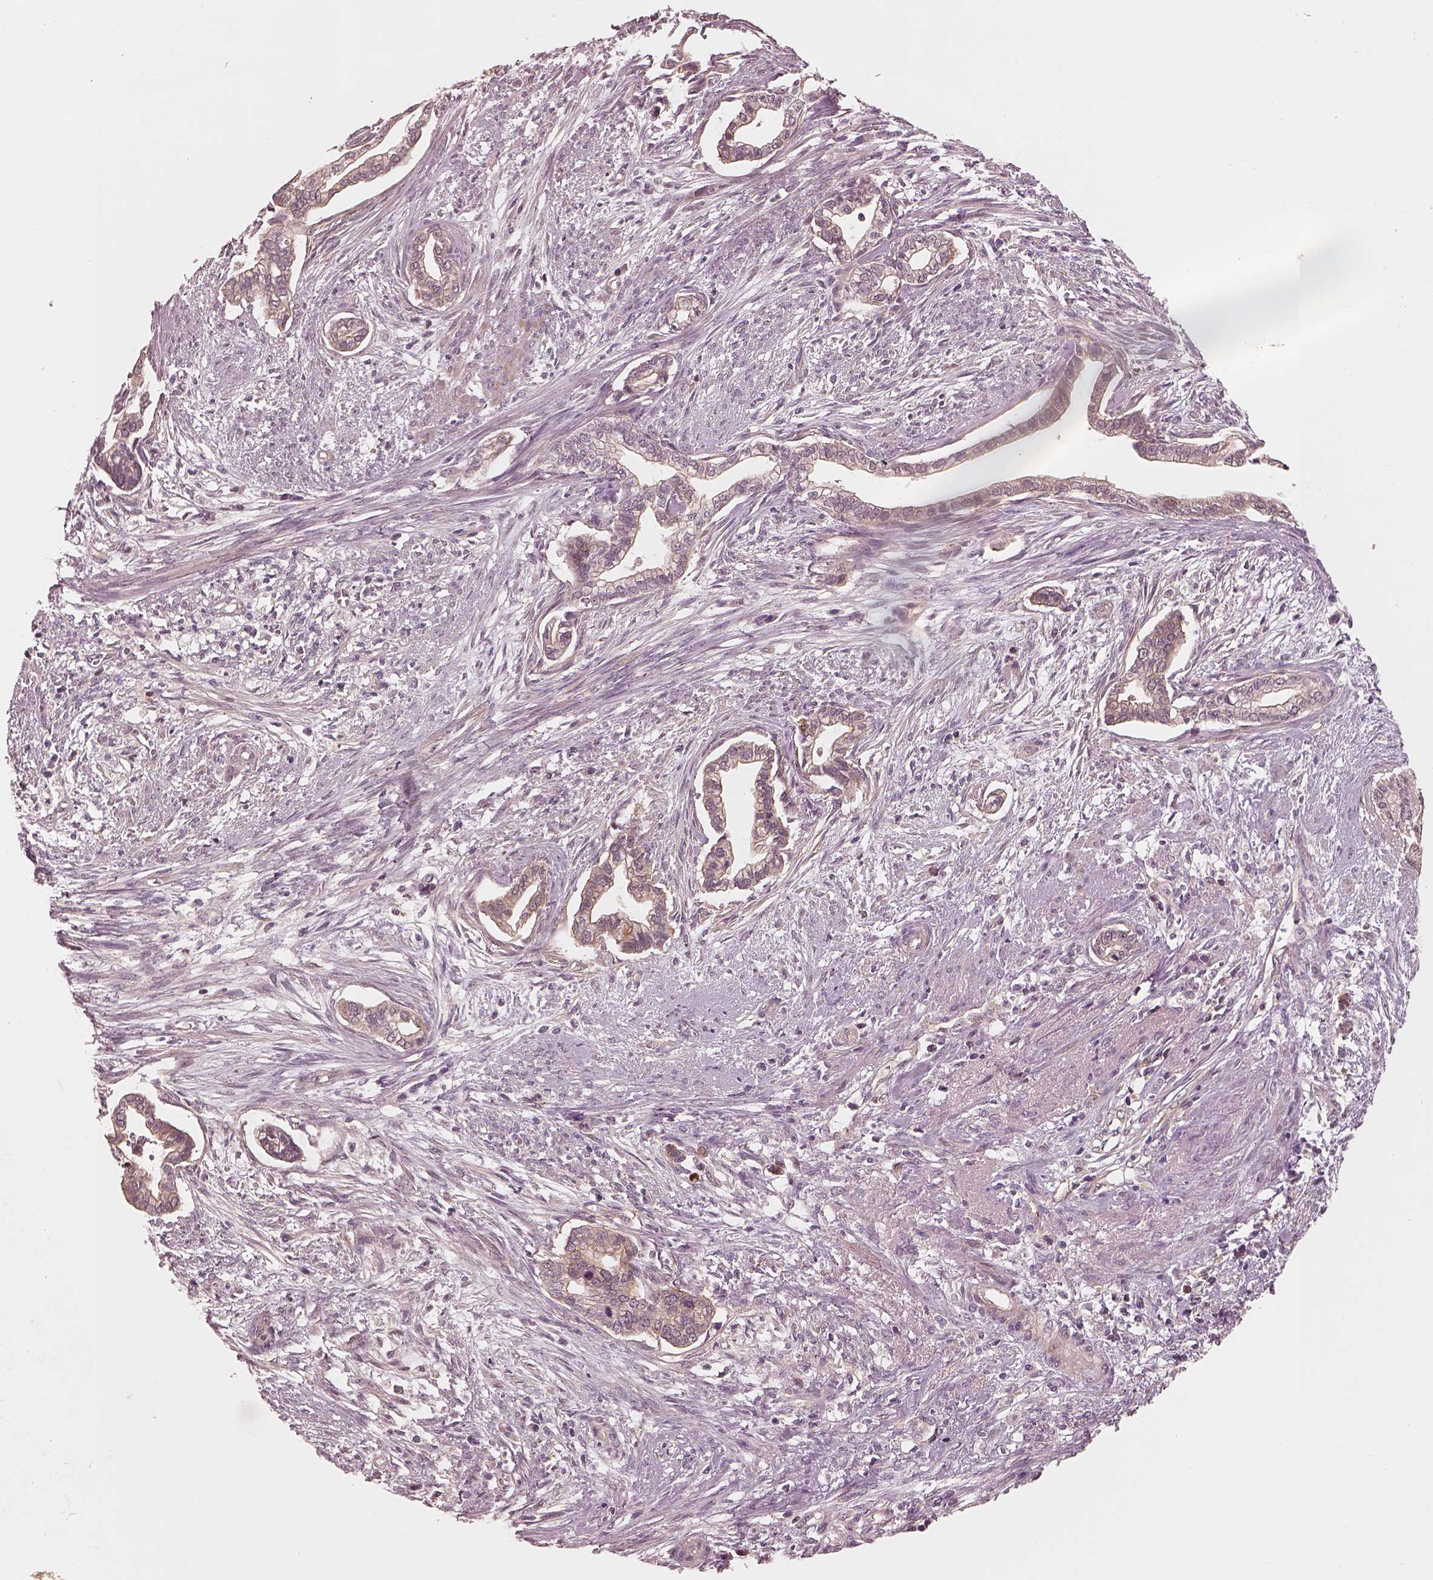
{"staining": {"intensity": "weak", "quantity": "25%-75%", "location": "cytoplasmic/membranous"}, "tissue": "cervical cancer", "cell_type": "Tumor cells", "image_type": "cancer", "snomed": [{"axis": "morphology", "description": "Adenocarcinoma, NOS"}, {"axis": "topography", "description": "Cervix"}], "caption": "IHC of cervical cancer exhibits low levels of weak cytoplasmic/membranous positivity in about 25%-75% of tumor cells.", "gene": "FAM107B", "patient": {"sex": "female", "age": 62}}